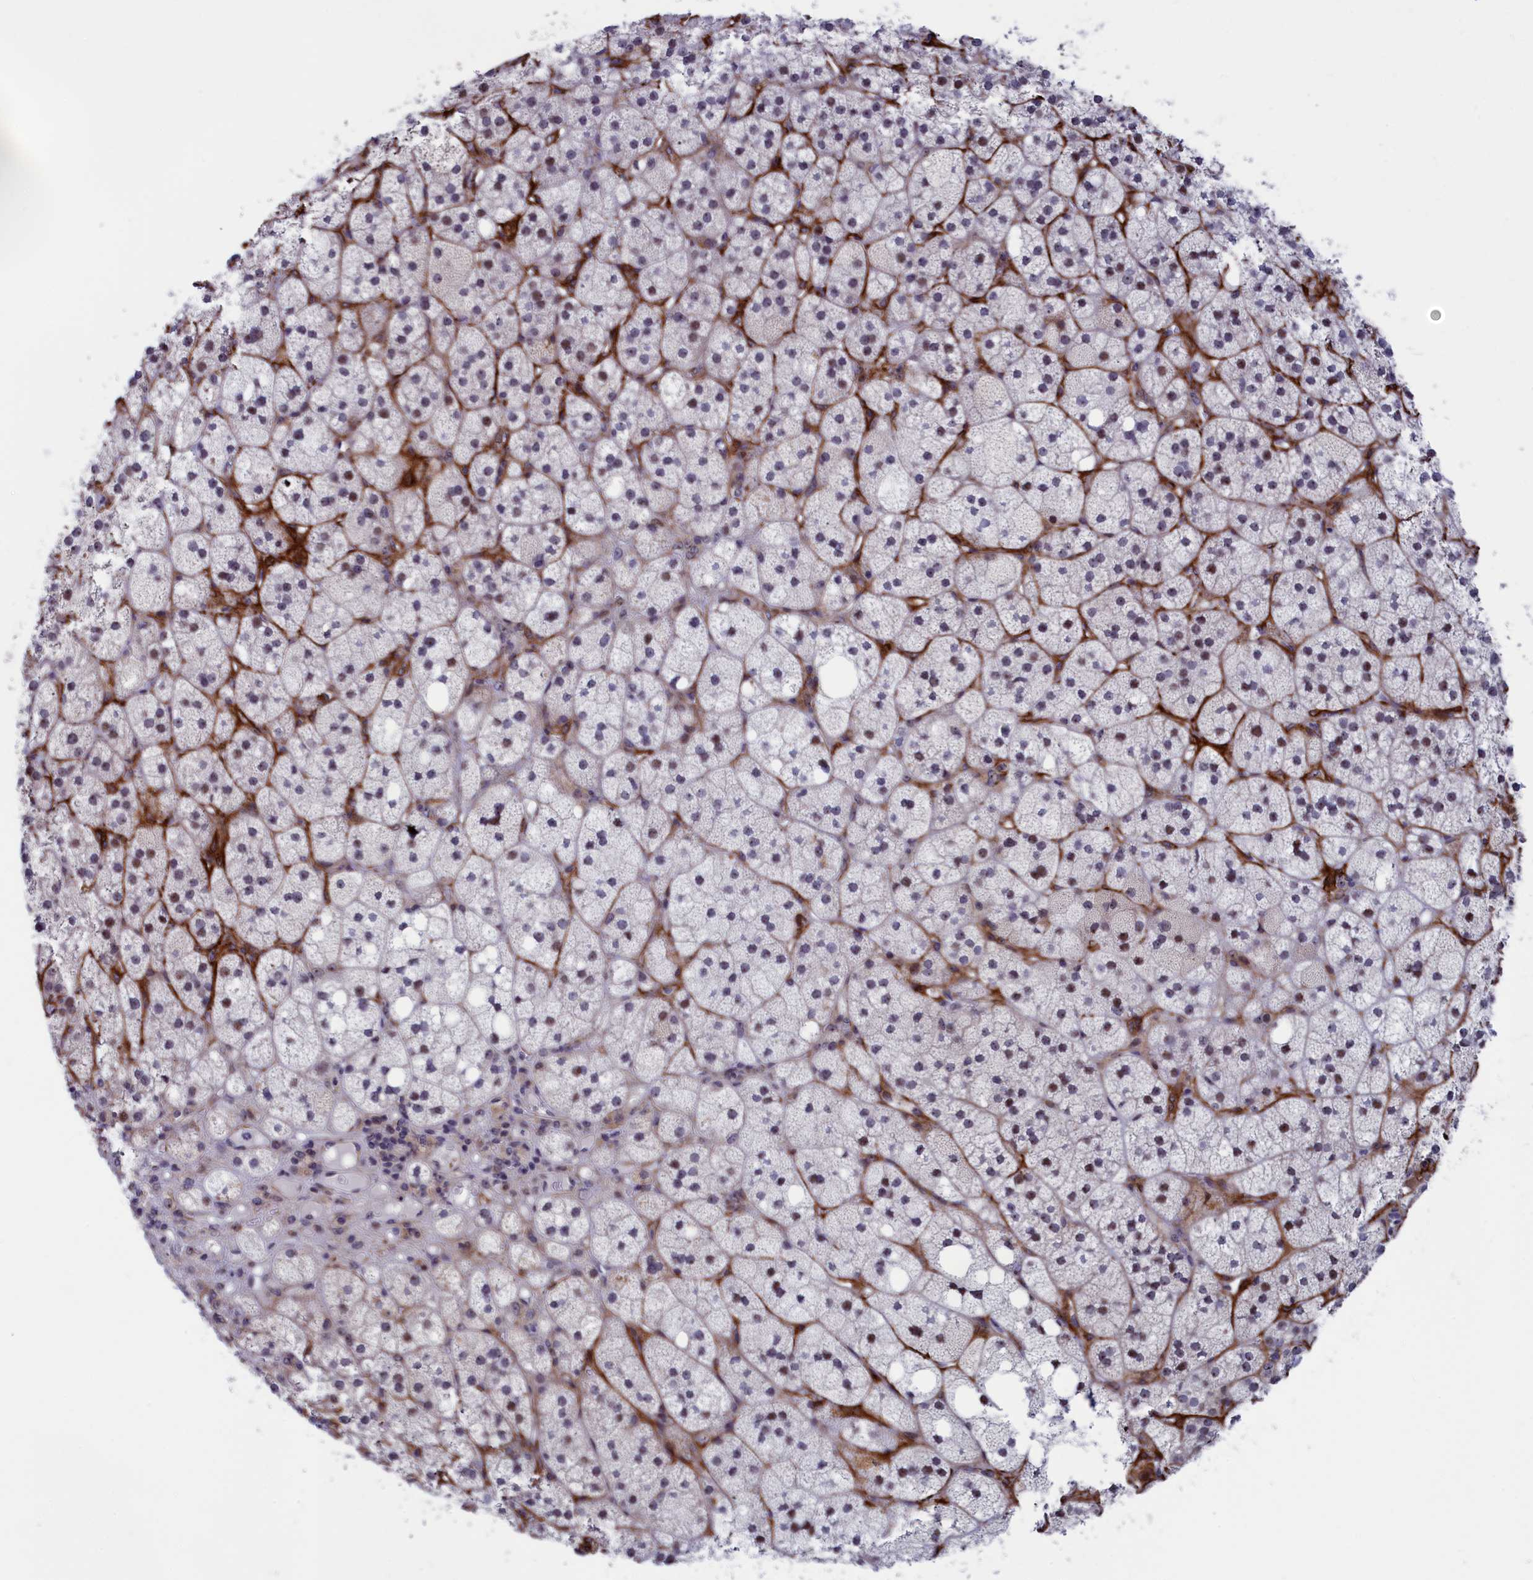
{"staining": {"intensity": "moderate", "quantity": "25%-75%", "location": "nuclear"}, "tissue": "adrenal gland", "cell_type": "Glandular cells", "image_type": "normal", "snomed": [{"axis": "morphology", "description": "Normal tissue, NOS"}, {"axis": "topography", "description": "Adrenal gland"}], "caption": "IHC of normal human adrenal gland exhibits medium levels of moderate nuclear positivity in about 25%-75% of glandular cells. (DAB IHC with brightfield microscopy, high magnification).", "gene": "PPAN", "patient": {"sex": "male", "age": 61}}